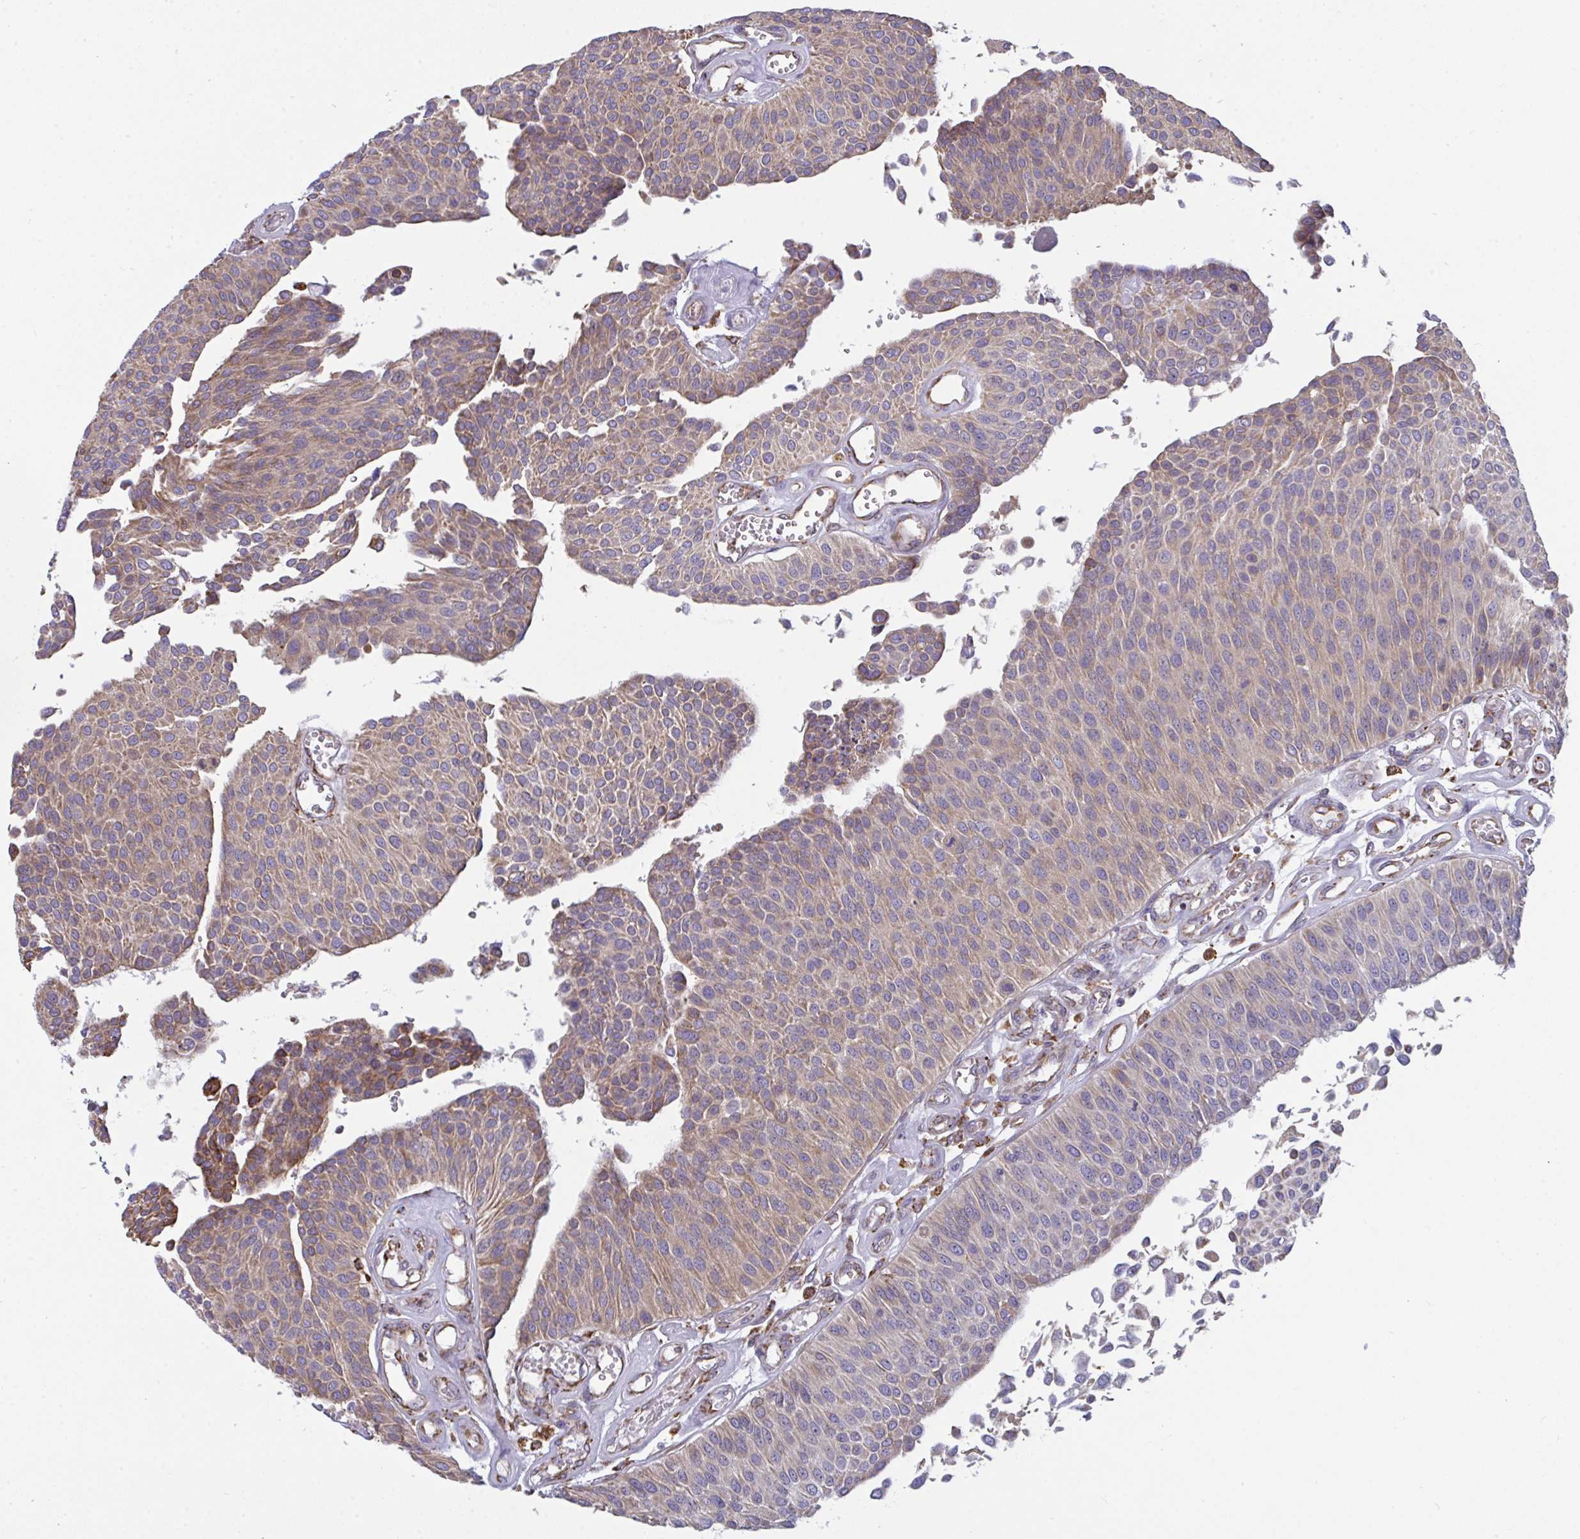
{"staining": {"intensity": "weak", "quantity": "25%-75%", "location": "cytoplasmic/membranous"}, "tissue": "urothelial cancer", "cell_type": "Tumor cells", "image_type": "cancer", "snomed": [{"axis": "morphology", "description": "Urothelial carcinoma, NOS"}, {"axis": "topography", "description": "Urinary bladder"}], "caption": "The micrograph displays immunohistochemical staining of transitional cell carcinoma. There is weak cytoplasmic/membranous expression is seen in about 25%-75% of tumor cells. (Stains: DAB in brown, nuclei in blue, Microscopy: brightfield microscopy at high magnification).", "gene": "MYMK", "patient": {"sex": "male", "age": 55}}